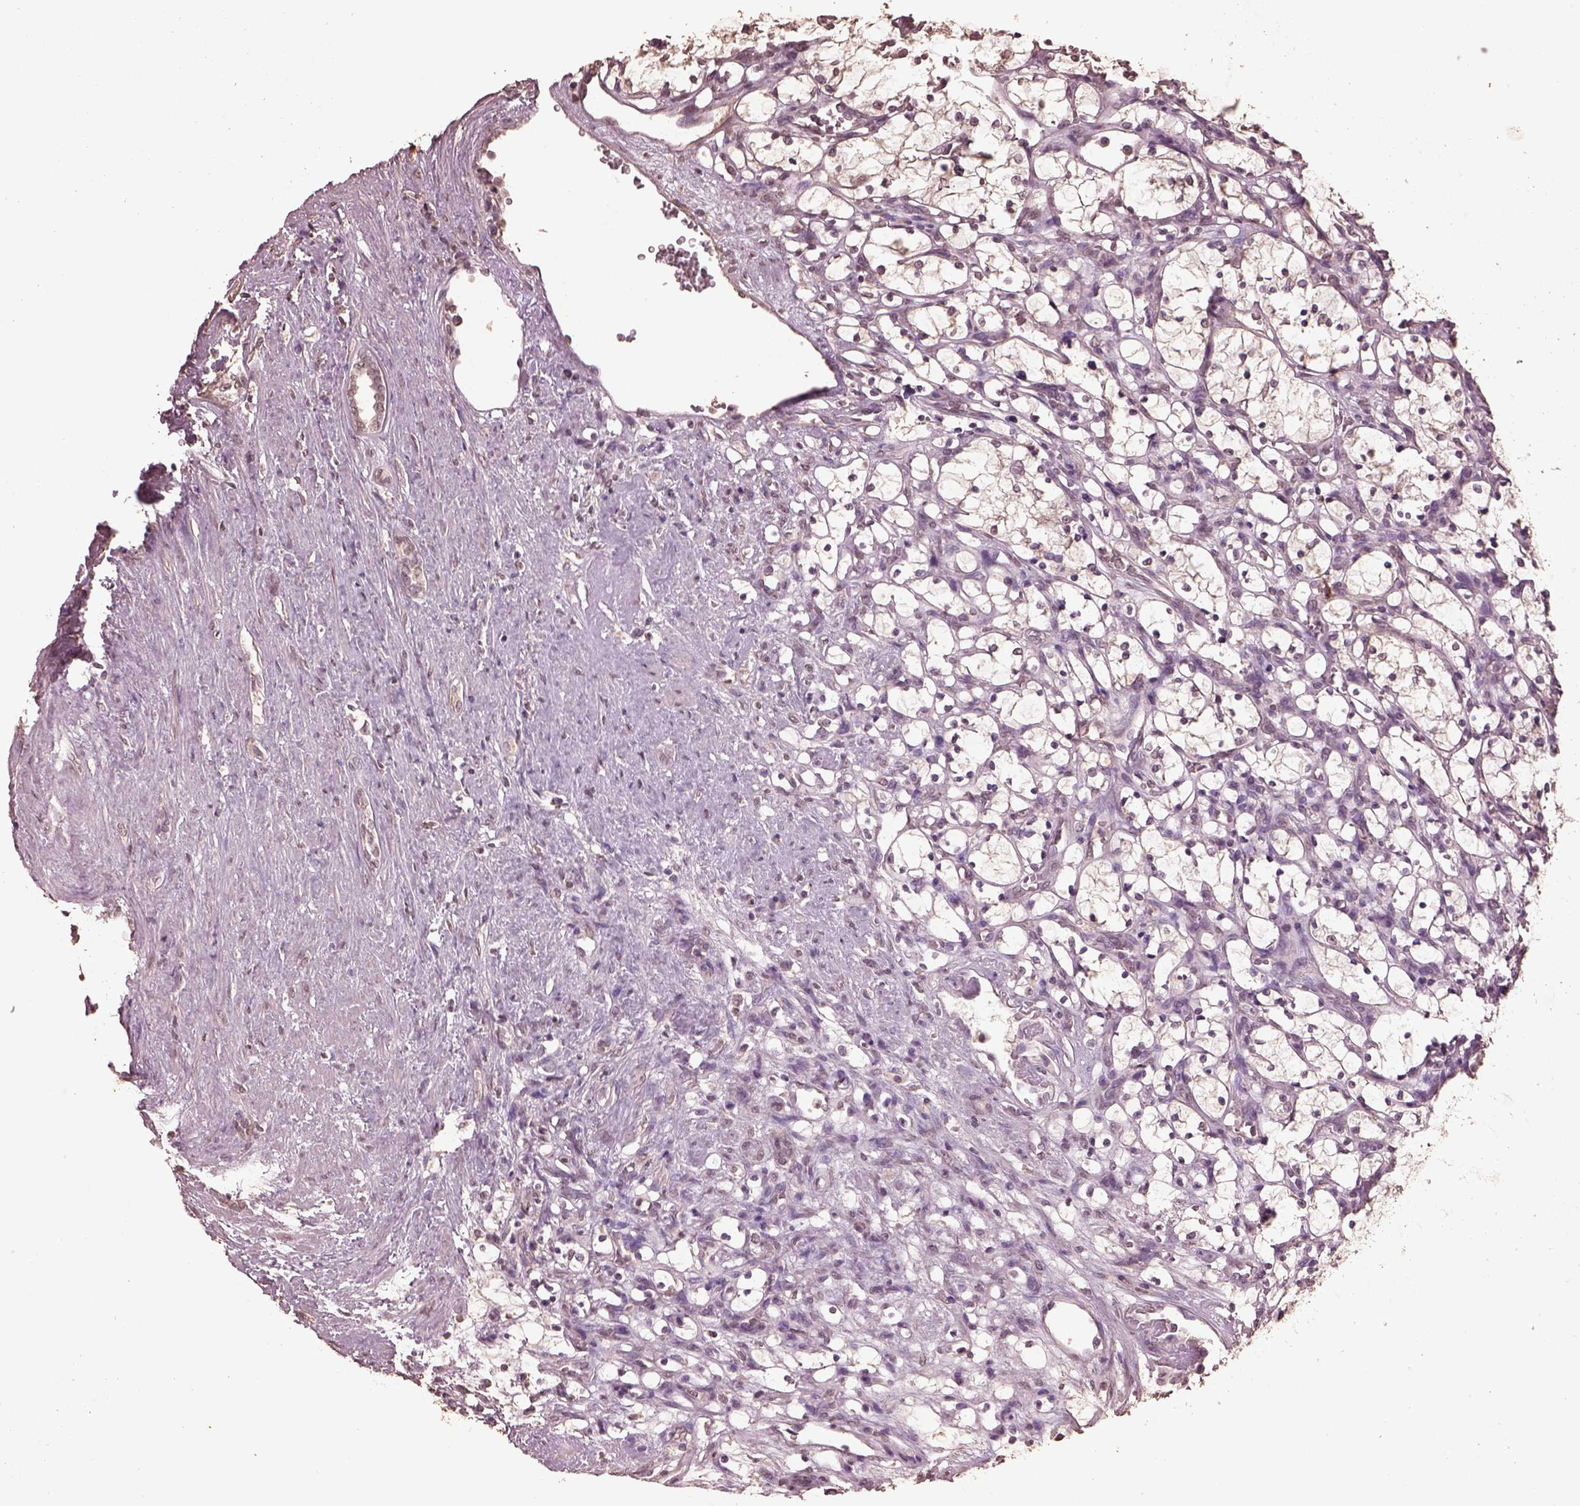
{"staining": {"intensity": "weak", "quantity": "<25%", "location": "cytoplasmic/membranous"}, "tissue": "renal cancer", "cell_type": "Tumor cells", "image_type": "cancer", "snomed": [{"axis": "morphology", "description": "Adenocarcinoma, NOS"}, {"axis": "topography", "description": "Kidney"}], "caption": "Immunohistochemistry (IHC) histopathology image of neoplastic tissue: renal cancer (adenocarcinoma) stained with DAB (3,3'-diaminobenzidine) exhibits no significant protein expression in tumor cells. (DAB (3,3'-diaminobenzidine) immunohistochemistry, high magnification).", "gene": "CPT1C", "patient": {"sex": "female", "age": 69}}